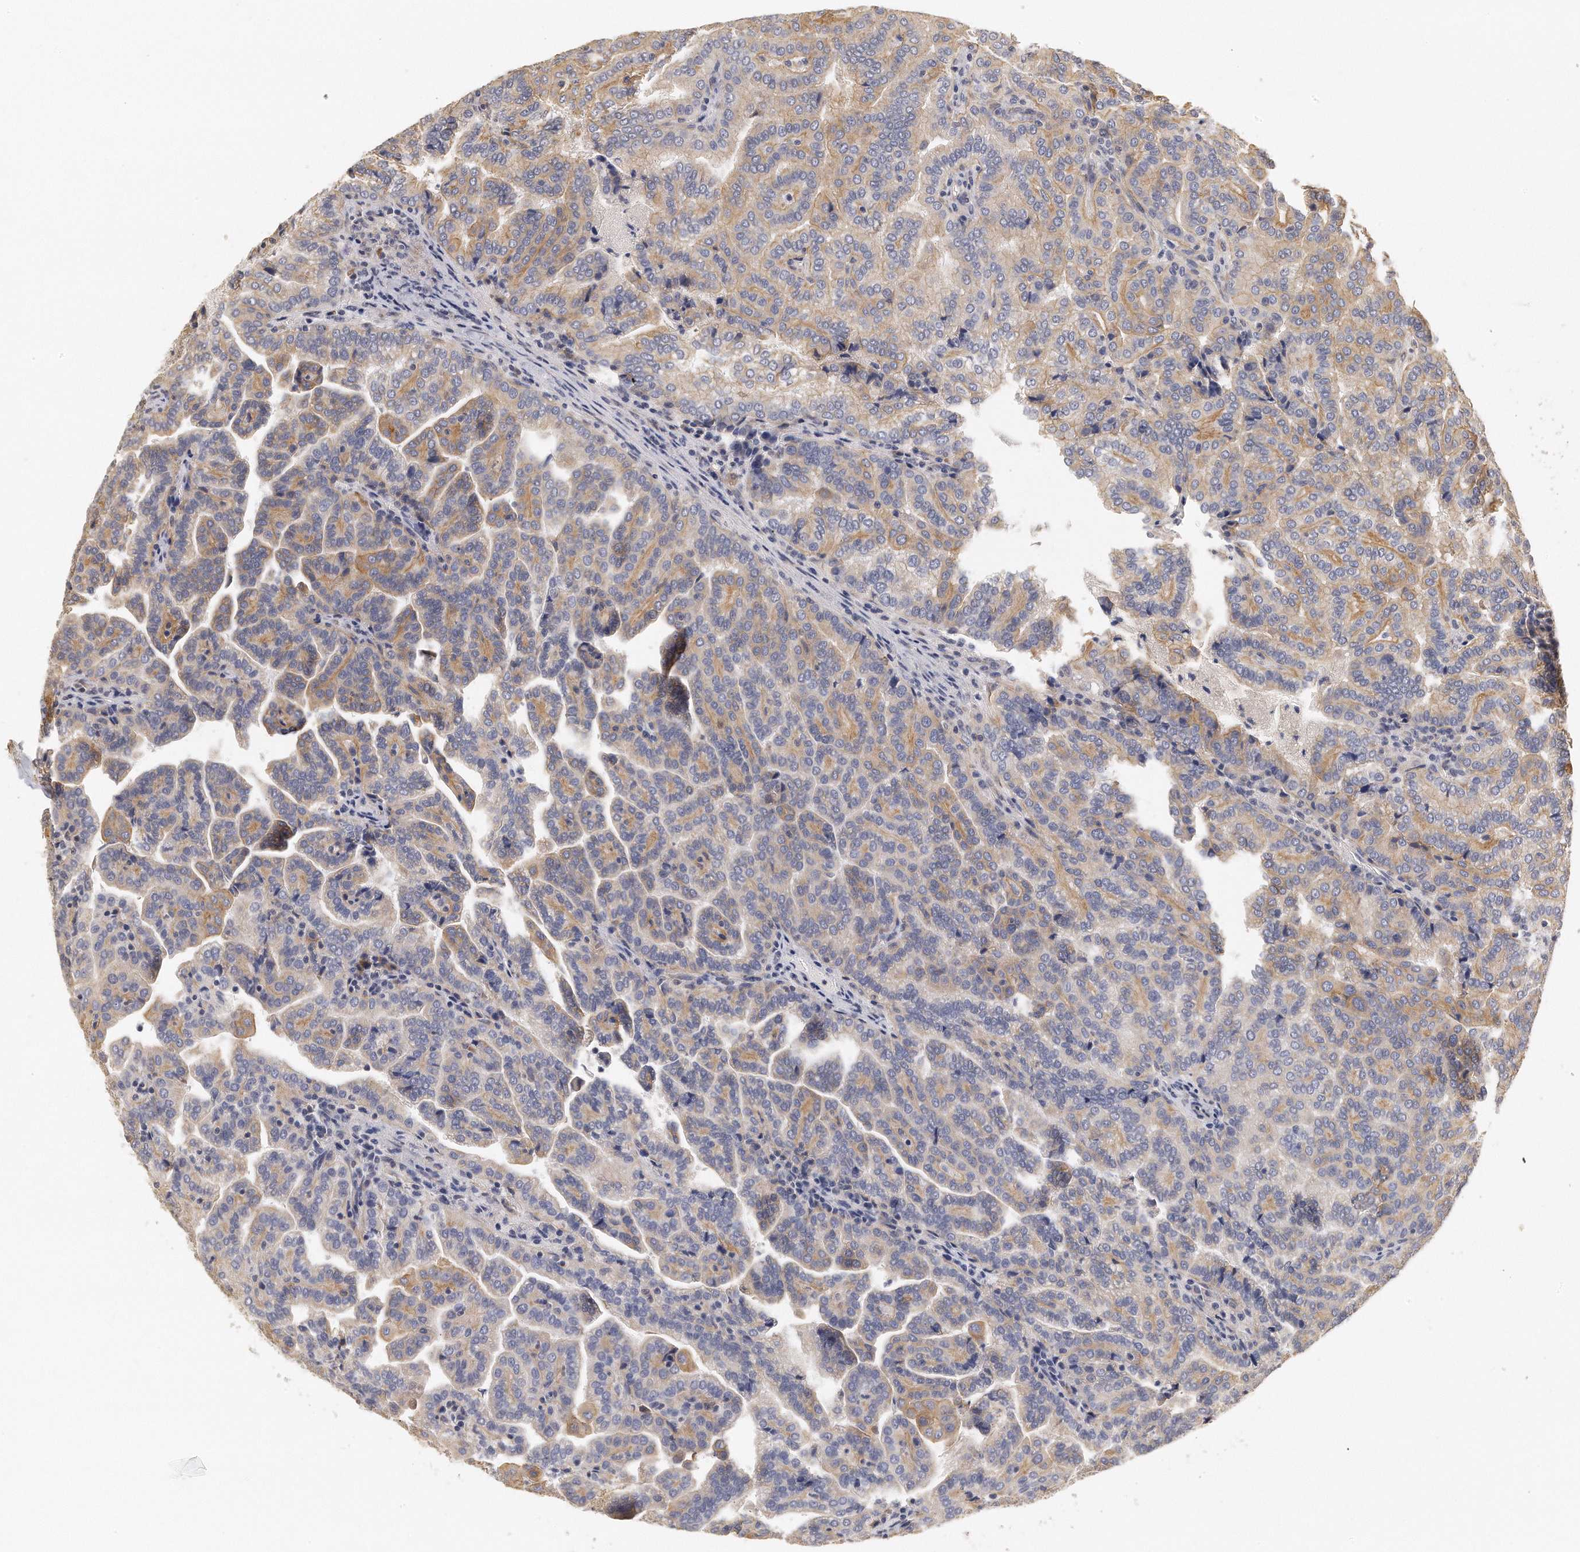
{"staining": {"intensity": "moderate", "quantity": "25%-75%", "location": "cytoplasmic/membranous"}, "tissue": "renal cancer", "cell_type": "Tumor cells", "image_type": "cancer", "snomed": [{"axis": "morphology", "description": "Adenocarcinoma, NOS"}, {"axis": "topography", "description": "Kidney"}], "caption": "Renal adenocarcinoma stained with DAB (3,3'-diaminobenzidine) immunohistochemistry (IHC) reveals medium levels of moderate cytoplasmic/membranous staining in approximately 25%-75% of tumor cells. (DAB (3,3'-diaminobenzidine) = brown stain, brightfield microscopy at high magnification).", "gene": "CHST7", "patient": {"sex": "male", "age": 61}}